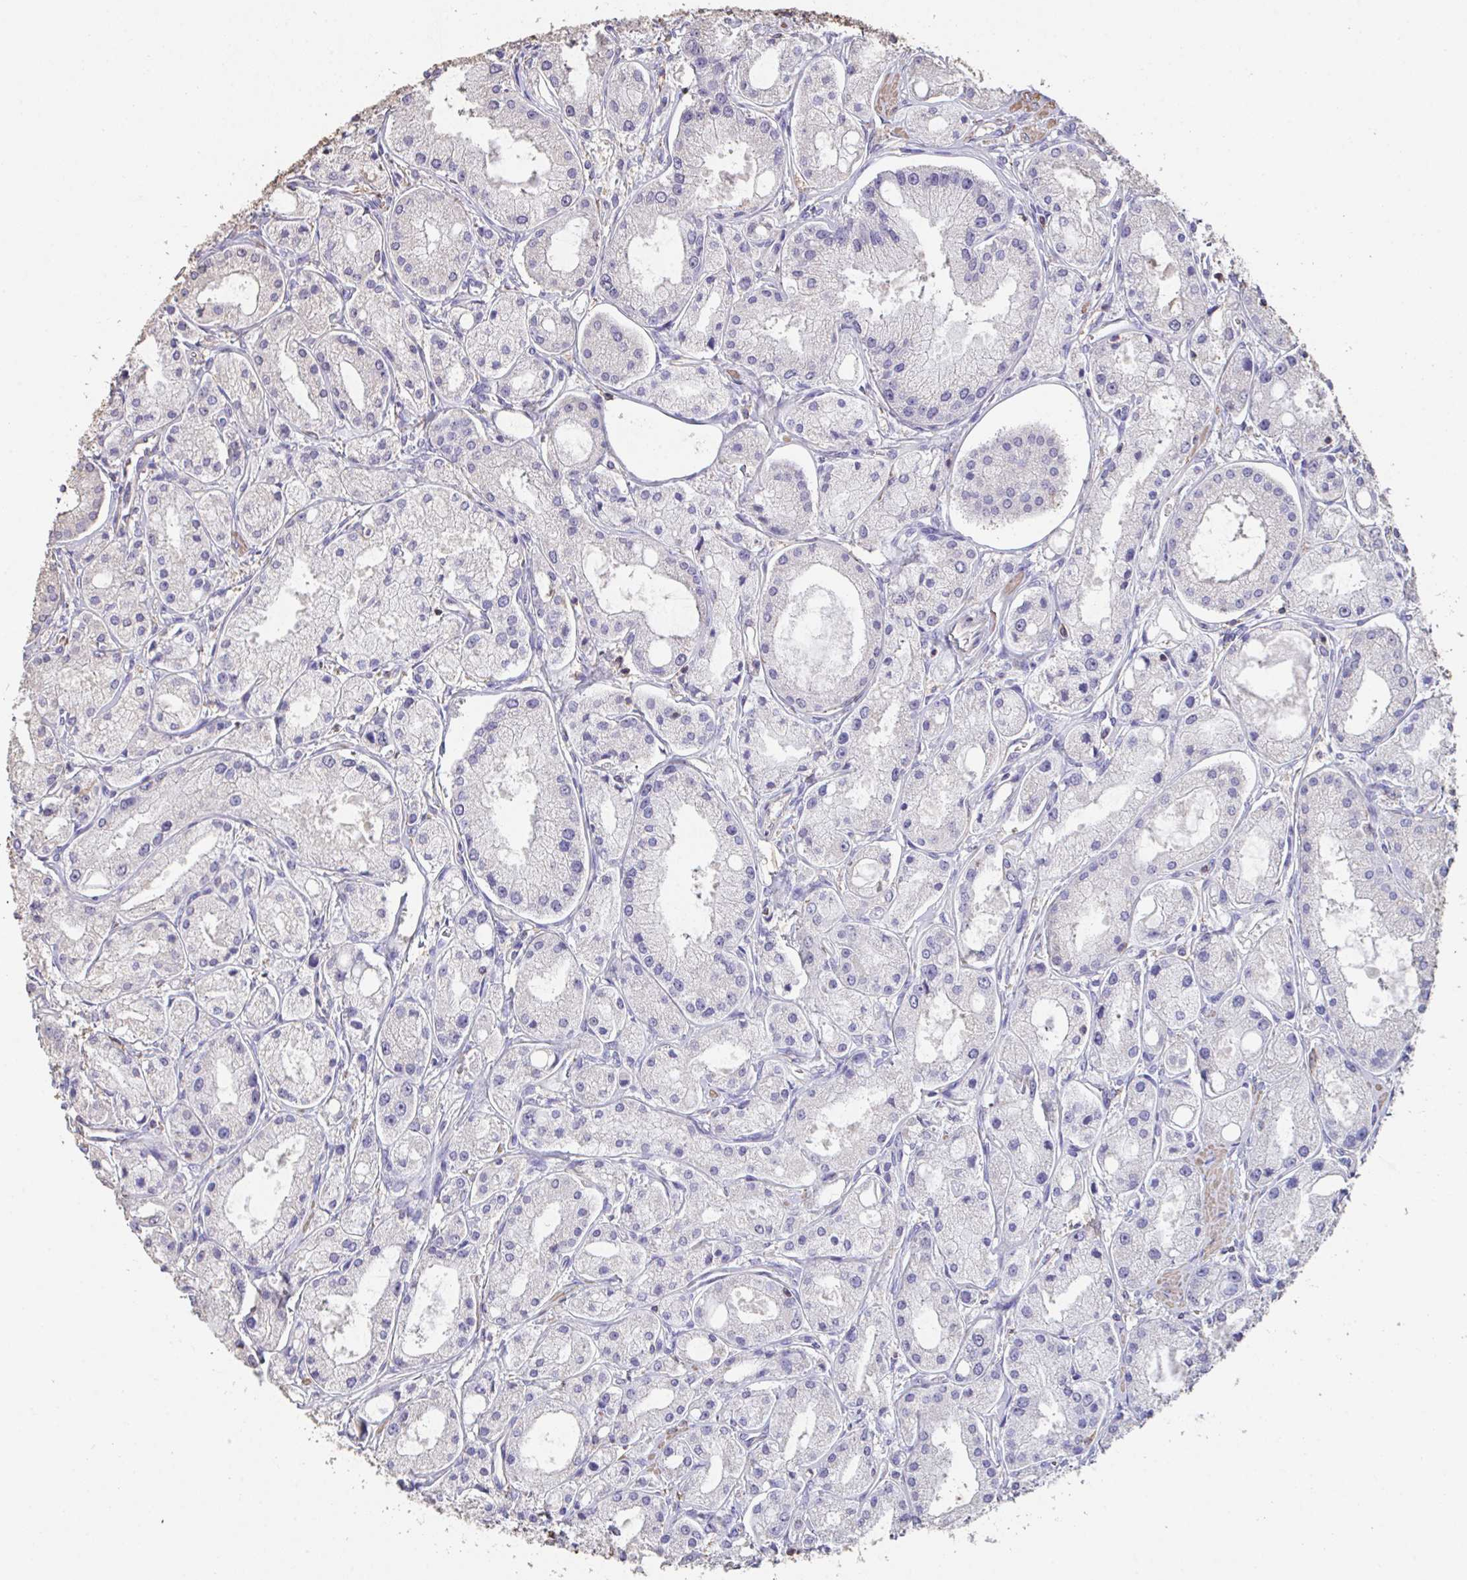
{"staining": {"intensity": "negative", "quantity": "none", "location": "none"}, "tissue": "prostate cancer", "cell_type": "Tumor cells", "image_type": "cancer", "snomed": [{"axis": "morphology", "description": "Adenocarcinoma, High grade"}, {"axis": "topography", "description": "Prostate"}], "caption": "Immunohistochemistry (IHC) micrograph of neoplastic tissue: human prostate cancer stained with DAB (3,3'-diaminobenzidine) reveals no significant protein positivity in tumor cells.", "gene": "IL23R", "patient": {"sex": "male", "age": 66}}